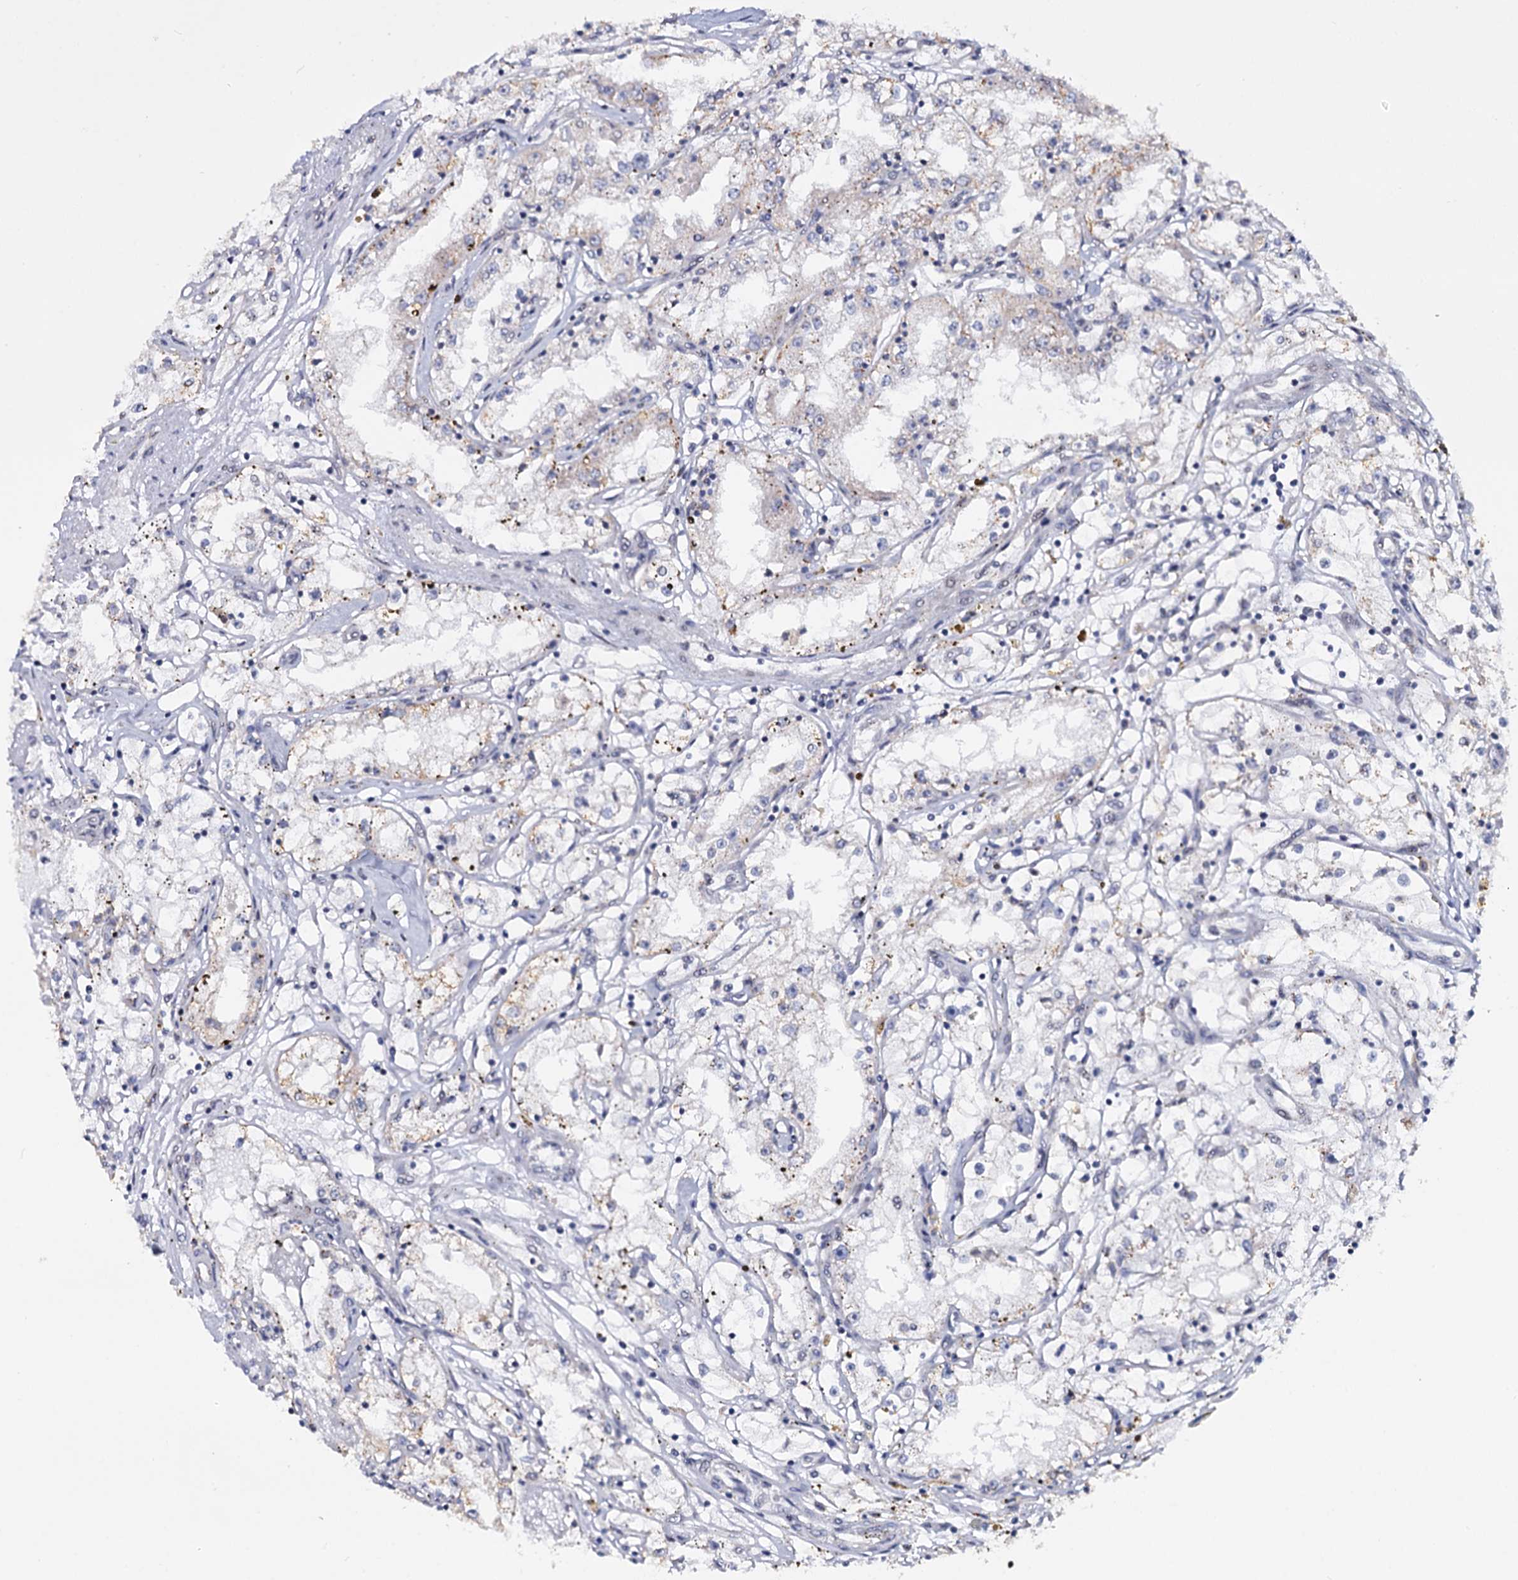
{"staining": {"intensity": "moderate", "quantity": "<25%", "location": "cytoplasmic/membranous"}, "tissue": "renal cancer", "cell_type": "Tumor cells", "image_type": "cancer", "snomed": [{"axis": "morphology", "description": "Adenocarcinoma, NOS"}, {"axis": "topography", "description": "Kidney"}], "caption": "This micrograph exhibits renal adenocarcinoma stained with immunohistochemistry (IHC) to label a protein in brown. The cytoplasmic/membranous of tumor cells show moderate positivity for the protein. Nuclei are counter-stained blue.", "gene": "THAP2", "patient": {"sex": "male", "age": 56}}